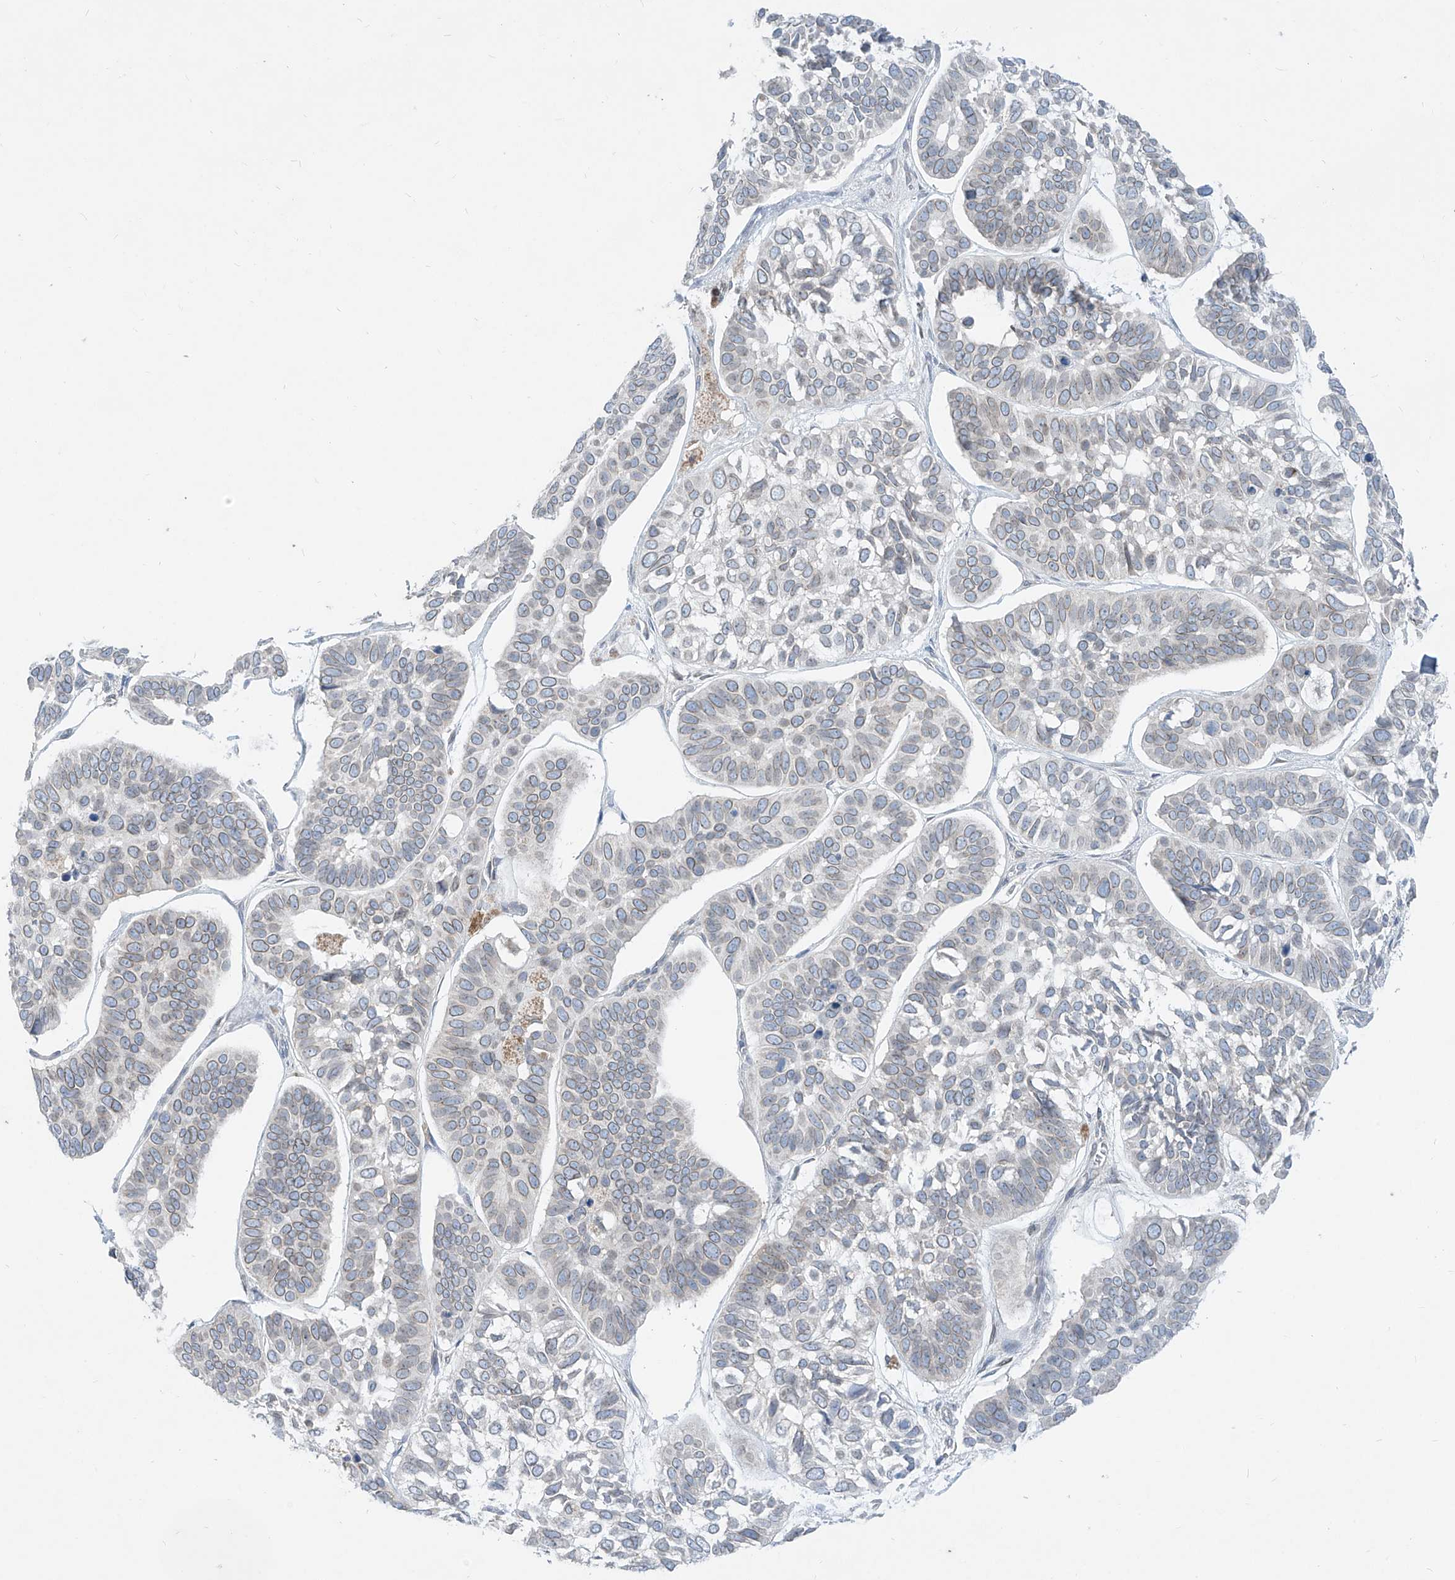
{"staining": {"intensity": "weak", "quantity": ">75%", "location": "cytoplasmic/membranous,nuclear"}, "tissue": "skin cancer", "cell_type": "Tumor cells", "image_type": "cancer", "snomed": [{"axis": "morphology", "description": "Basal cell carcinoma"}, {"axis": "topography", "description": "Skin"}], "caption": "Basal cell carcinoma (skin) stained for a protein exhibits weak cytoplasmic/membranous and nuclear positivity in tumor cells. (Stains: DAB in brown, nuclei in blue, Microscopy: brightfield microscopy at high magnification).", "gene": "KRTAP25-1", "patient": {"sex": "male", "age": 62}}